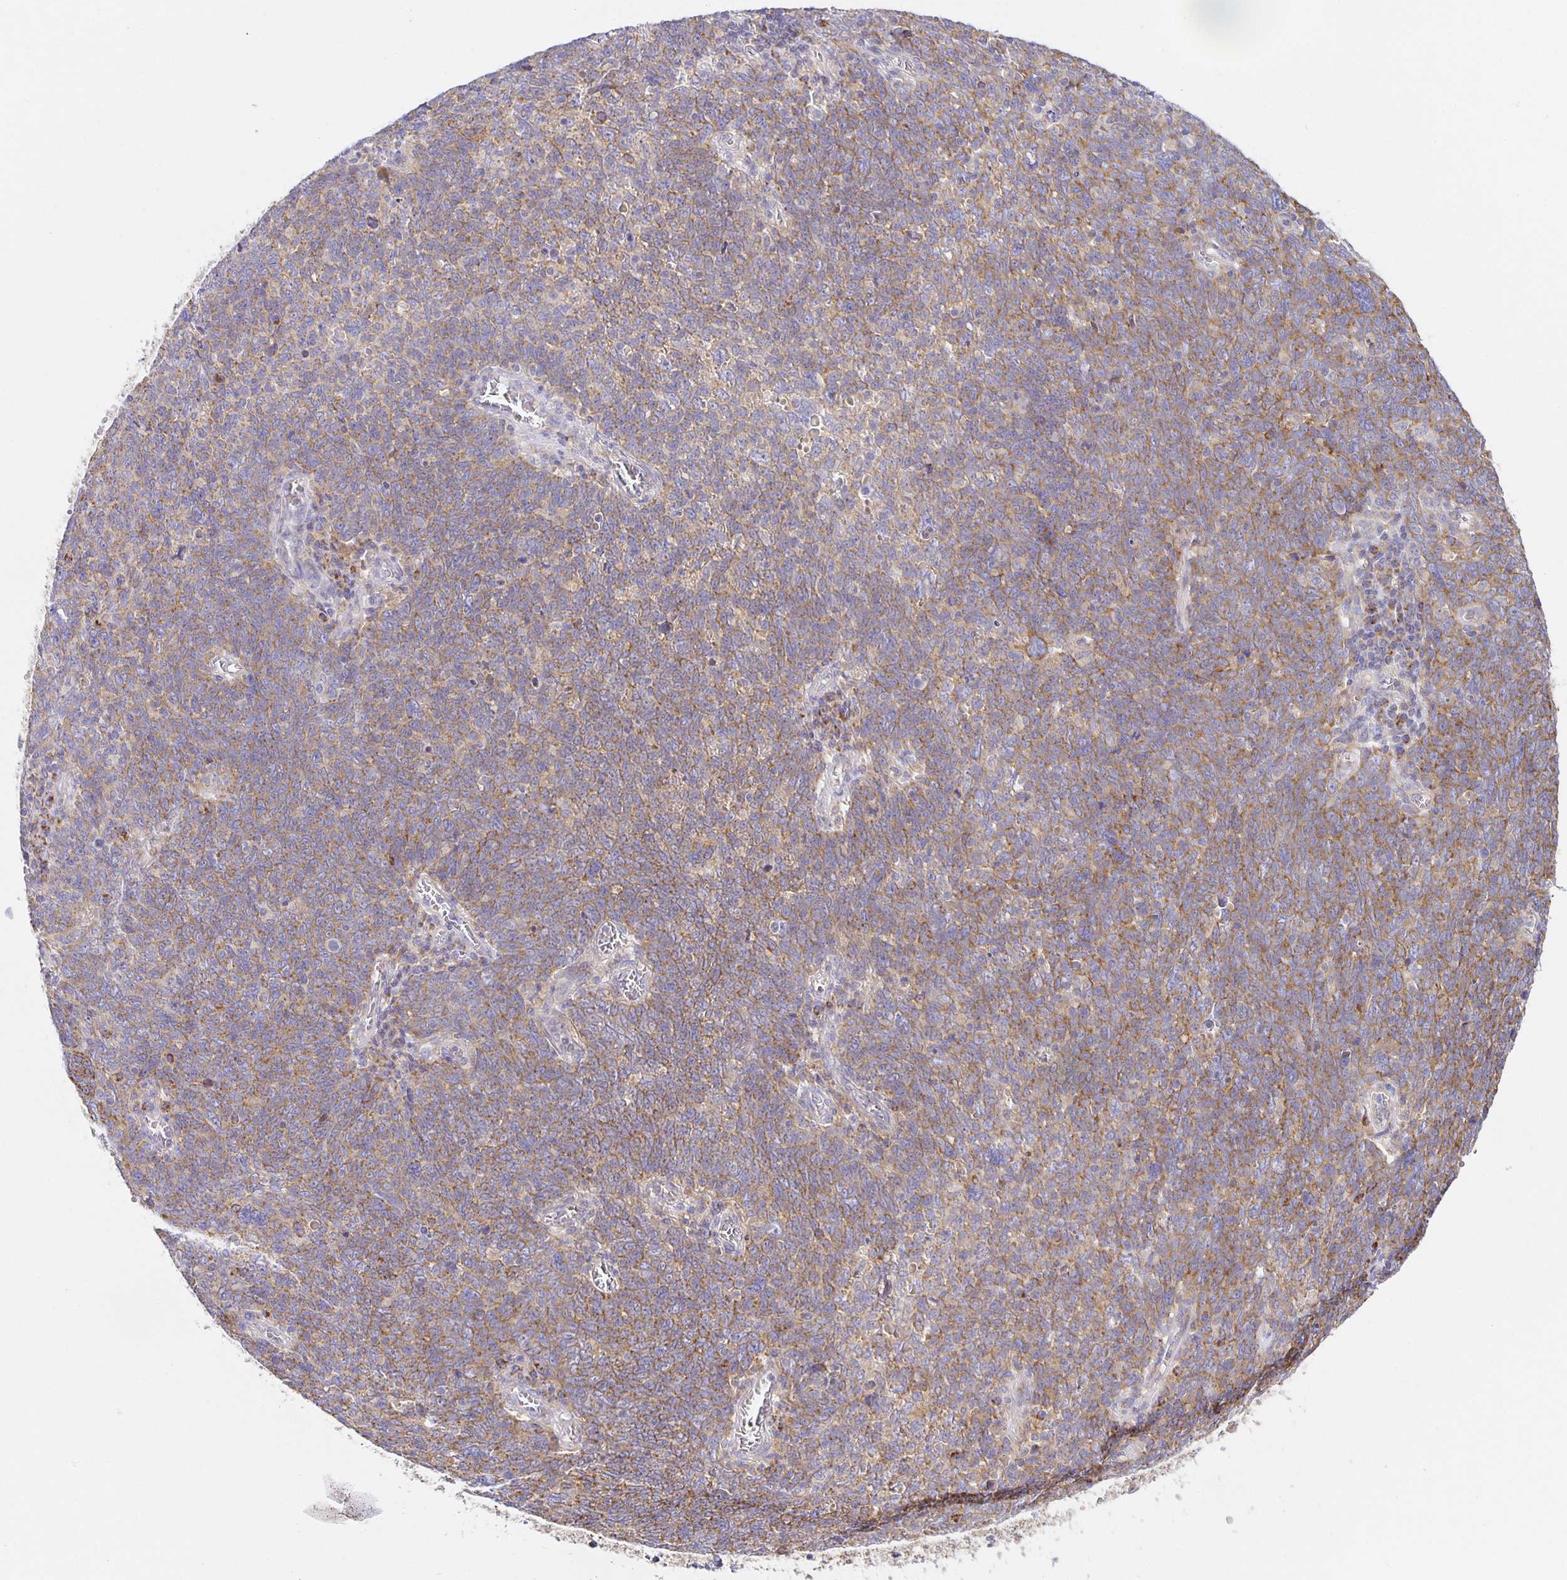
{"staining": {"intensity": "moderate", "quantity": ">75%", "location": "cytoplasmic/membranous"}, "tissue": "lung cancer", "cell_type": "Tumor cells", "image_type": "cancer", "snomed": [{"axis": "morphology", "description": "Squamous cell carcinoma, NOS"}, {"axis": "topography", "description": "Lung"}], "caption": "DAB immunohistochemical staining of lung cancer reveals moderate cytoplasmic/membranous protein positivity in approximately >75% of tumor cells. (DAB IHC, brown staining for protein, blue staining for nuclei).", "gene": "FLRT3", "patient": {"sex": "female", "age": 72}}